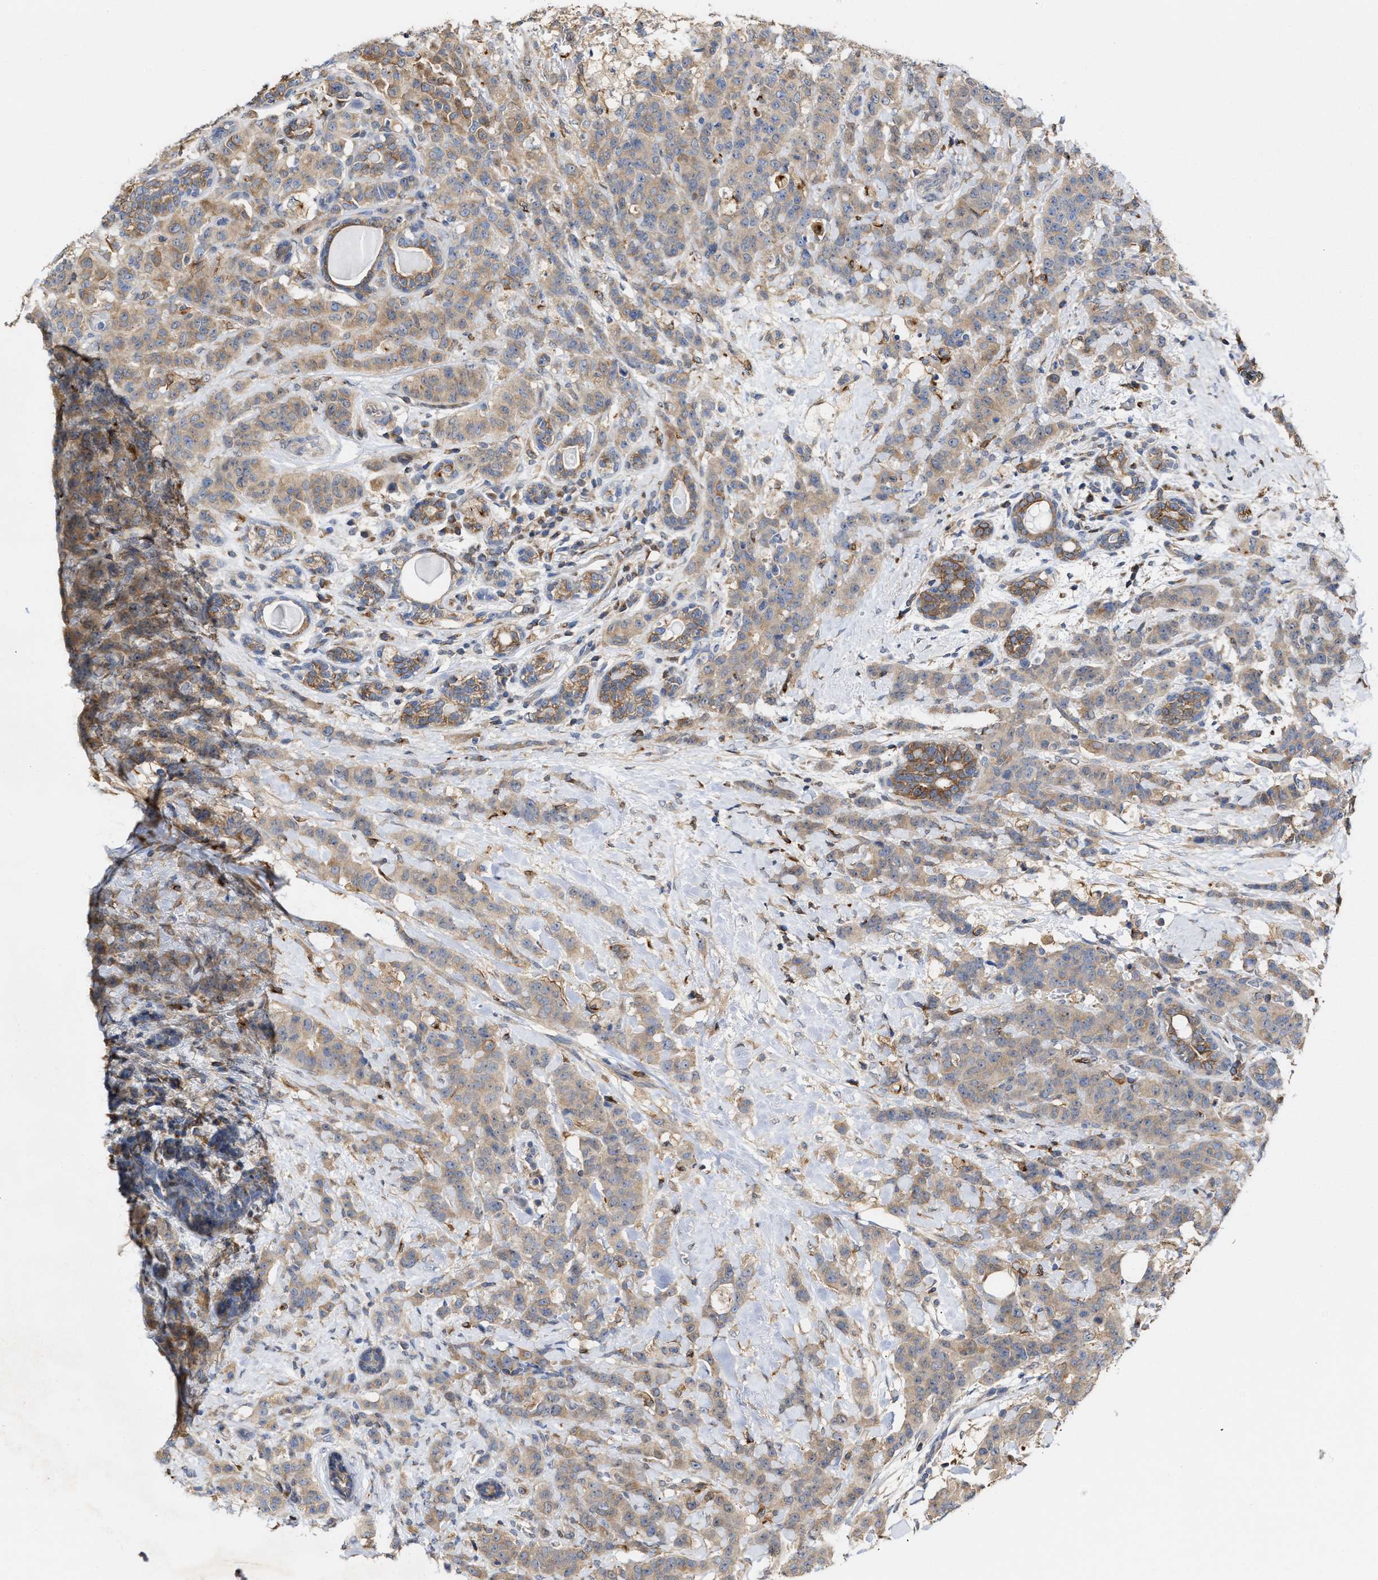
{"staining": {"intensity": "weak", "quantity": "25%-75%", "location": "cytoplasmic/membranous"}, "tissue": "breast cancer", "cell_type": "Tumor cells", "image_type": "cancer", "snomed": [{"axis": "morphology", "description": "Normal tissue, NOS"}, {"axis": "morphology", "description": "Duct carcinoma"}, {"axis": "topography", "description": "Breast"}], "caption": "Breast invasive ductal carcinoma was stained to show a protein in brown. There is low levels of weak cytoplasmic/membranous expression in about 25%-75% of tumor cells.", "gene": "BBLN", "patient": {"sex": "female", "age": 40}}